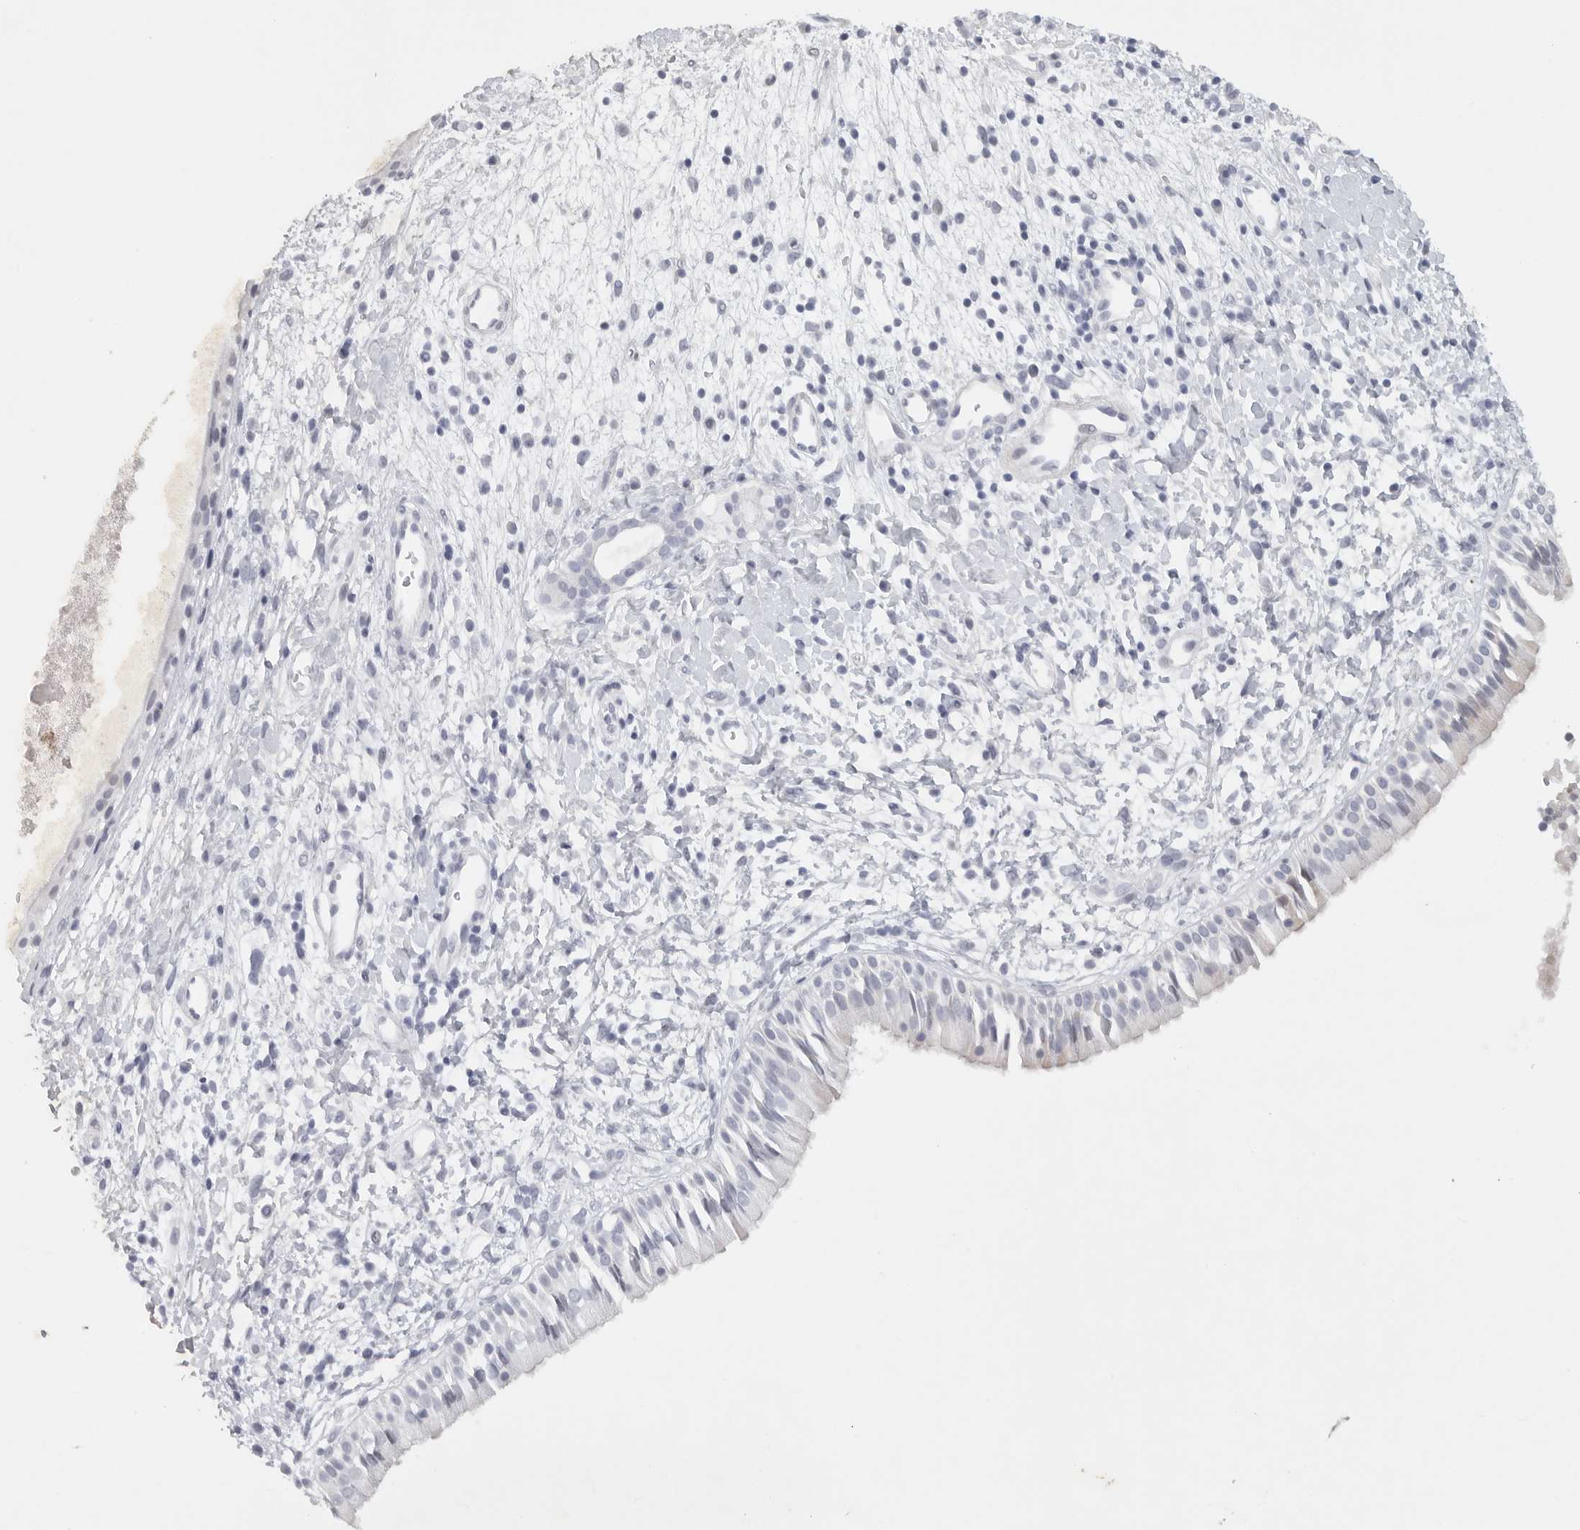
{"staining": {"intensity": "weak", "quantity": "<25%", "location": "cytoplasmic/membranous"}, "tissue": "nasopharynx", "cell_type": "Respiratory epithelial cells", "image_type": "normal", "snomed": [{"axis": "morphology", "description": "Normal tissue, NOS"}, {"axis": "topography", "description": "Nasopharynx"}], "caption": "Benign nasopharynx was stained to show a protein in brown. There is no significant staining in respiratory epithelial cells. (Immunohistochemistry, brightfield microscopy, high magnification).", "gene": "TNR", "patient": {"sex": "male", "age": 22}}